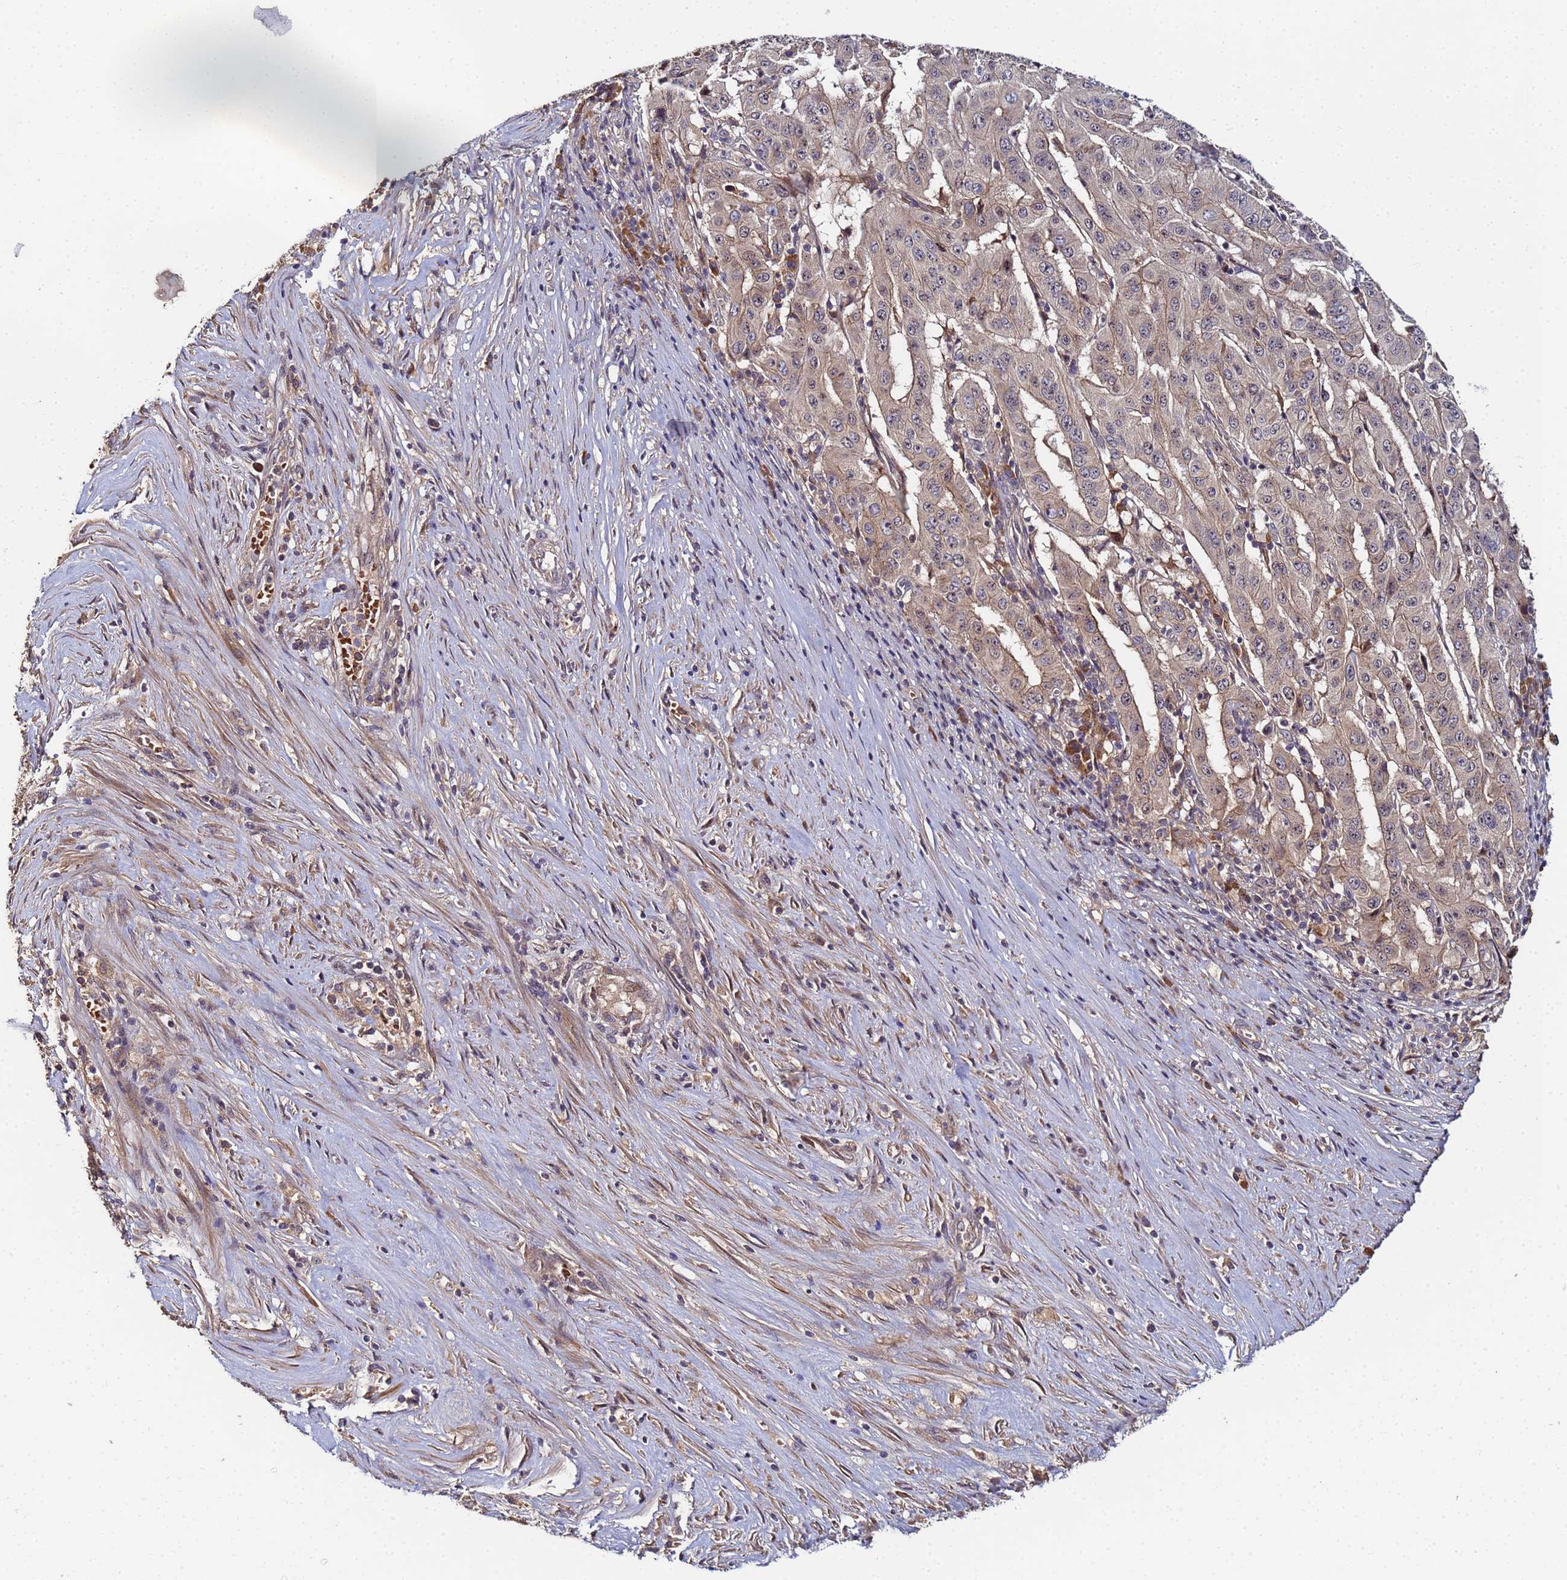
{"staining": {"intensity": "weak", "quantity": "<25%", "location": "cytoplasmic/membranous,nuclear"}, "tissue": "pancreatic cancer", "cell_type": "Tumor cells", "image_type": "cancer", "snomed": [{"axis": "morphology", "description": "Adenocarcinoma, NOS"}, {"axis": "topography", "description": "Pancreas"}], "caption": "The micrograph demonstrates no staining of tumor cells in pancreatic cancer (adenocarcinoma).", "gene": "OSER1", "patient": {"sex": "male", "age": 63}}